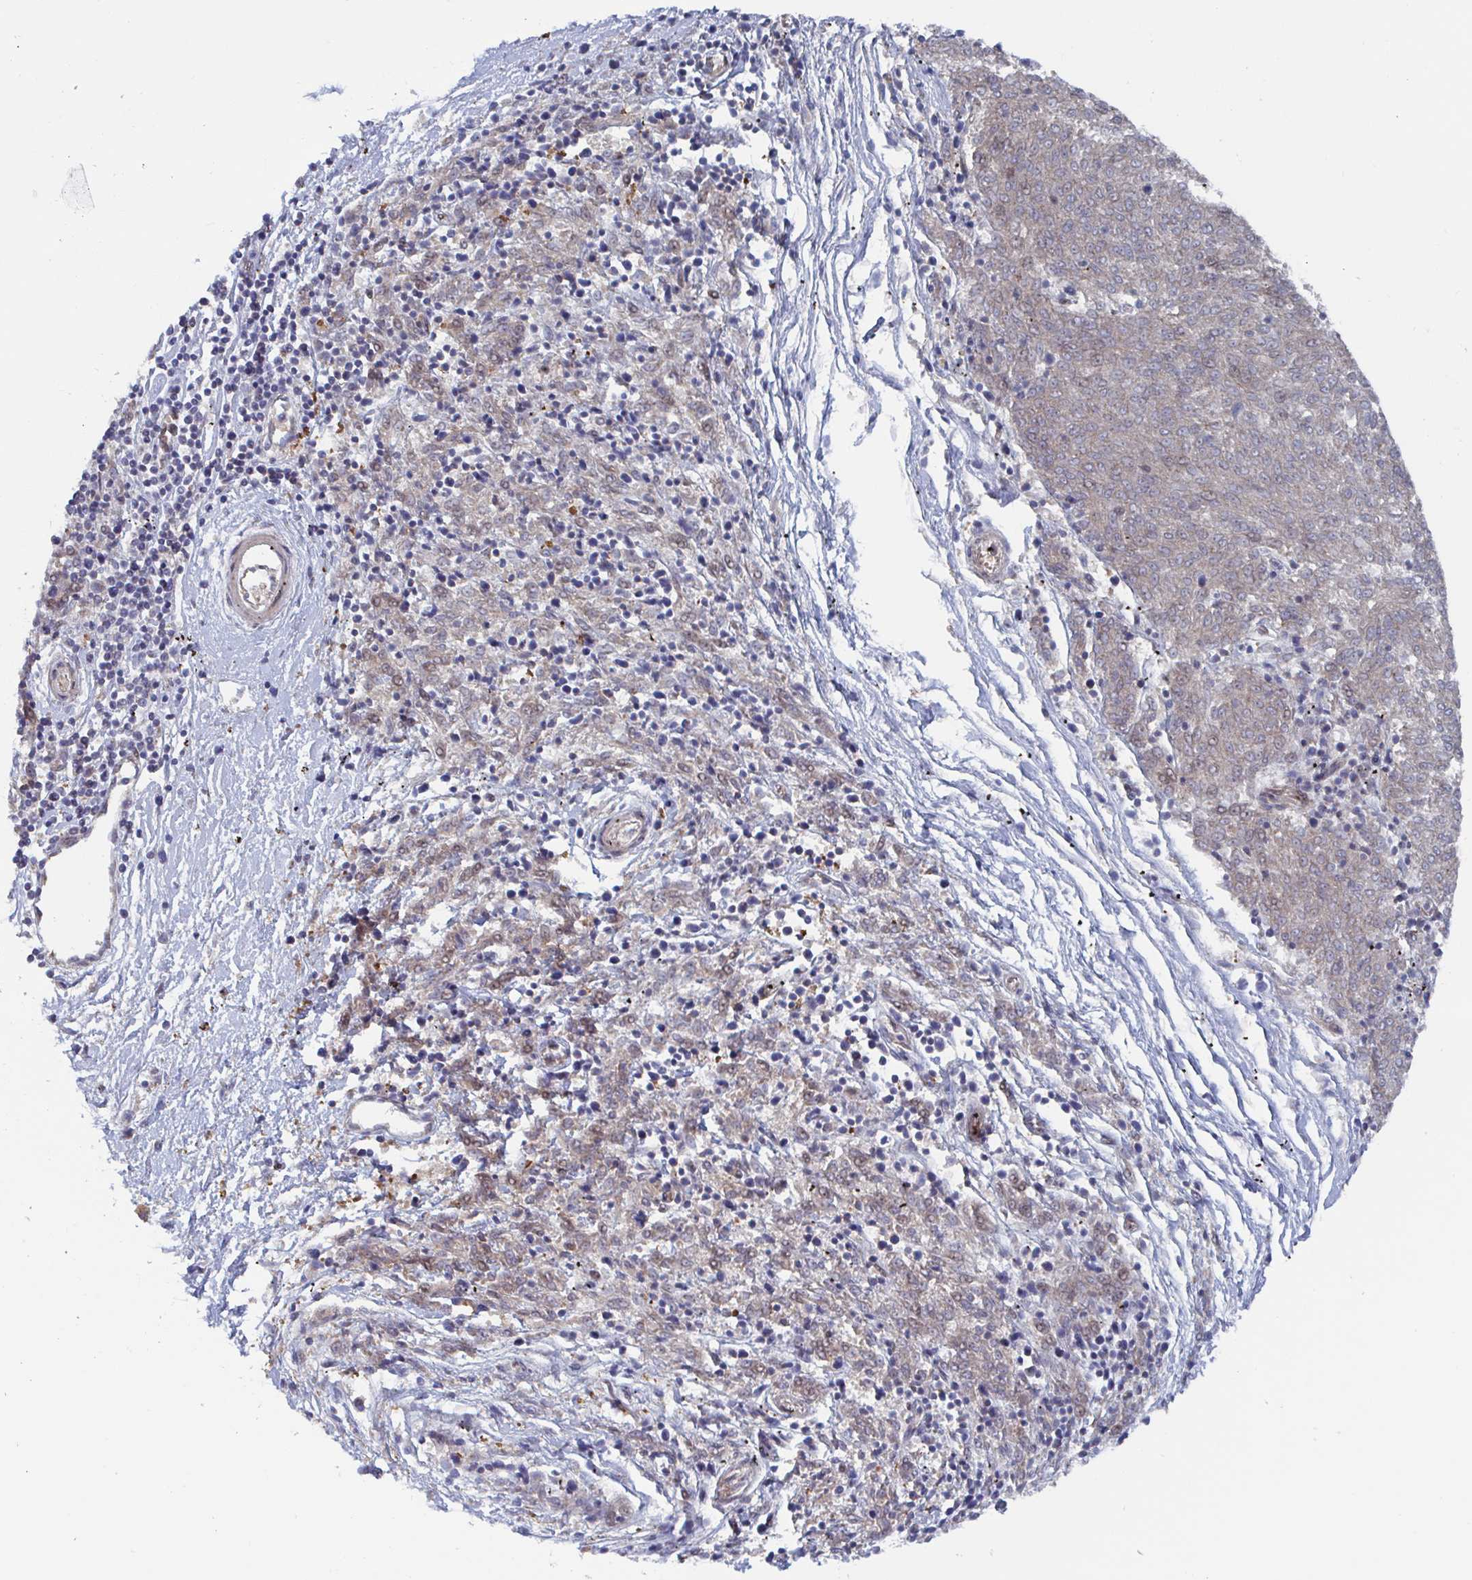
{"staining": {"intensity": "weak", "quantity": "25%-75%", "location": "nuclear"}, "tissue": "melanoma", "cell_type": "Tumor cells", "image_type": "cancer", "snomed": [{"axis": "morphology", "description": "Malignant melanoma, NOS"}, {"axis": "topography", "description": "Skin"}], "caption": "Malignant melanoma stained with IHC exhibits weak nuclear staining in approximately 25%-75% of tumor cells. (DAB = brown stain, brightfield microscopy at high magnification).", "gene": "DVL3", "patient": {"sex": "female", "age": 72}}